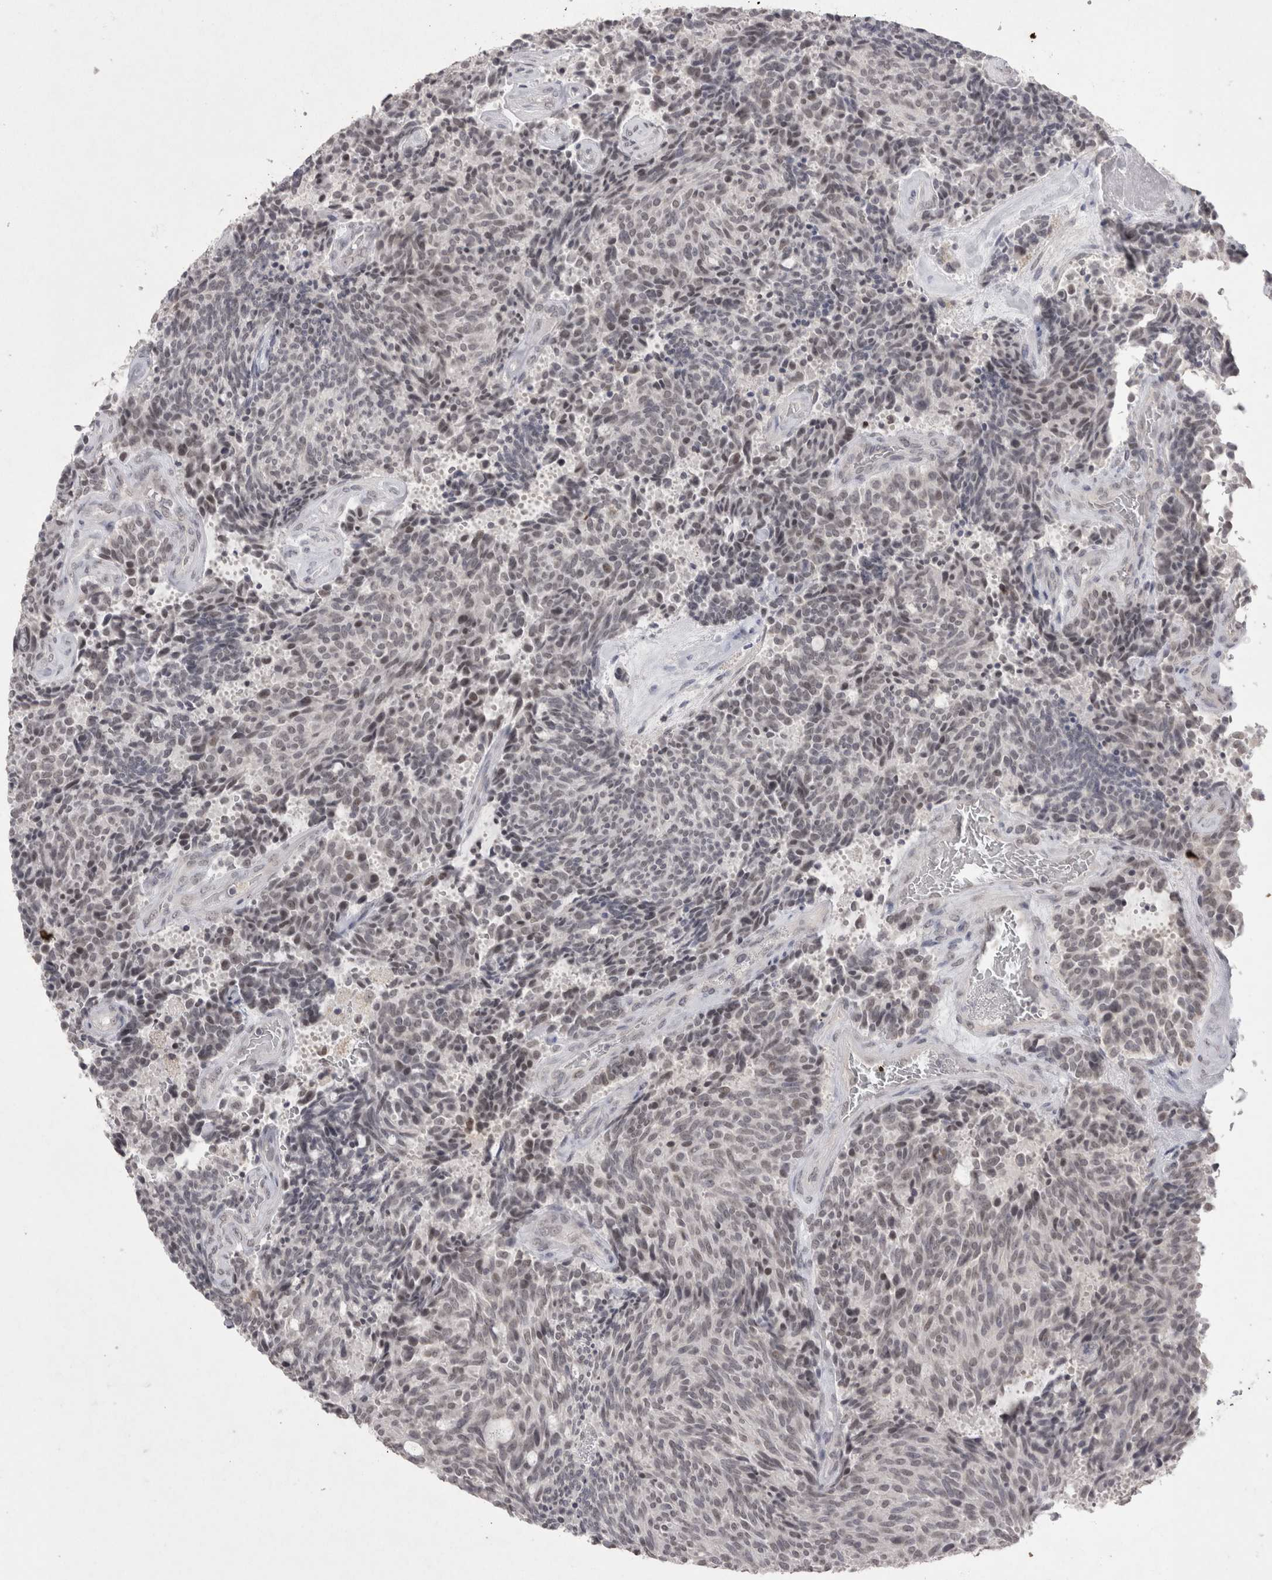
{"staining": {"intensity": "negative", "quantity": "none", "location": "none"}, "tissue": "carcinoid", "cell_type": "Tumor cells", "image_type": "cancer", "snomed": [{"axis": "morphology", "description": "Carcinoid, malignant, NOS"}, {"axis": "topography", "description": "Pancreas"}], "caption": "Immunohistochemical staining of carcinoid (malignant) displays no significant expression in tumor cells. (DAB (3,3'-diaminobenzidine) IHC visualized using brightfield microscopy, high magnification).", "gene": "DDX4", "patient": {"sex": "female", "age": 54}}